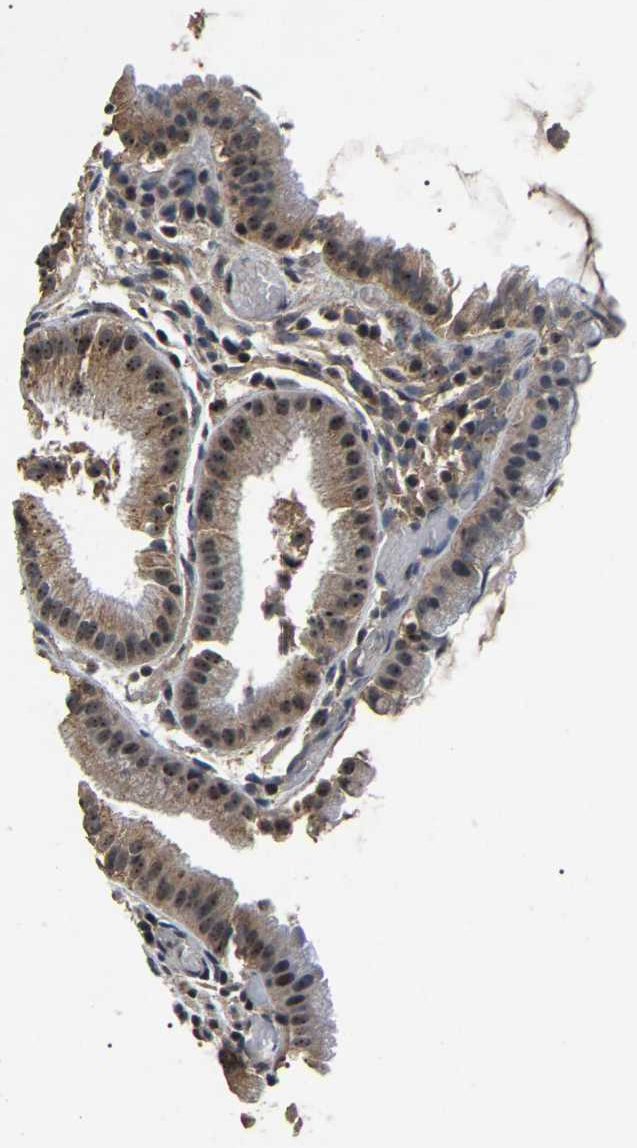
{"staining": {"intensity": "strong", "quantity": ">75%", "location": "cytoplasmic/membranous,nuclear"}, "tissue": "gallbladder", "cell_type": "Glandular cells", "image_type": "normal", "snomed": [{"axis": "morphology", "description": "Normal tissue, NOS"}, {"axis": "topography", "description": "Gallbladder"}], "caption": "Approximately >75% of glandular cells in benign gallbladder display strong cytoplasmic/membranous,nuclear protein expression as visualized by brown immunohistochemical staining.", "gene": "RBM28", "patient": {"sex": "female", "age": 26}}